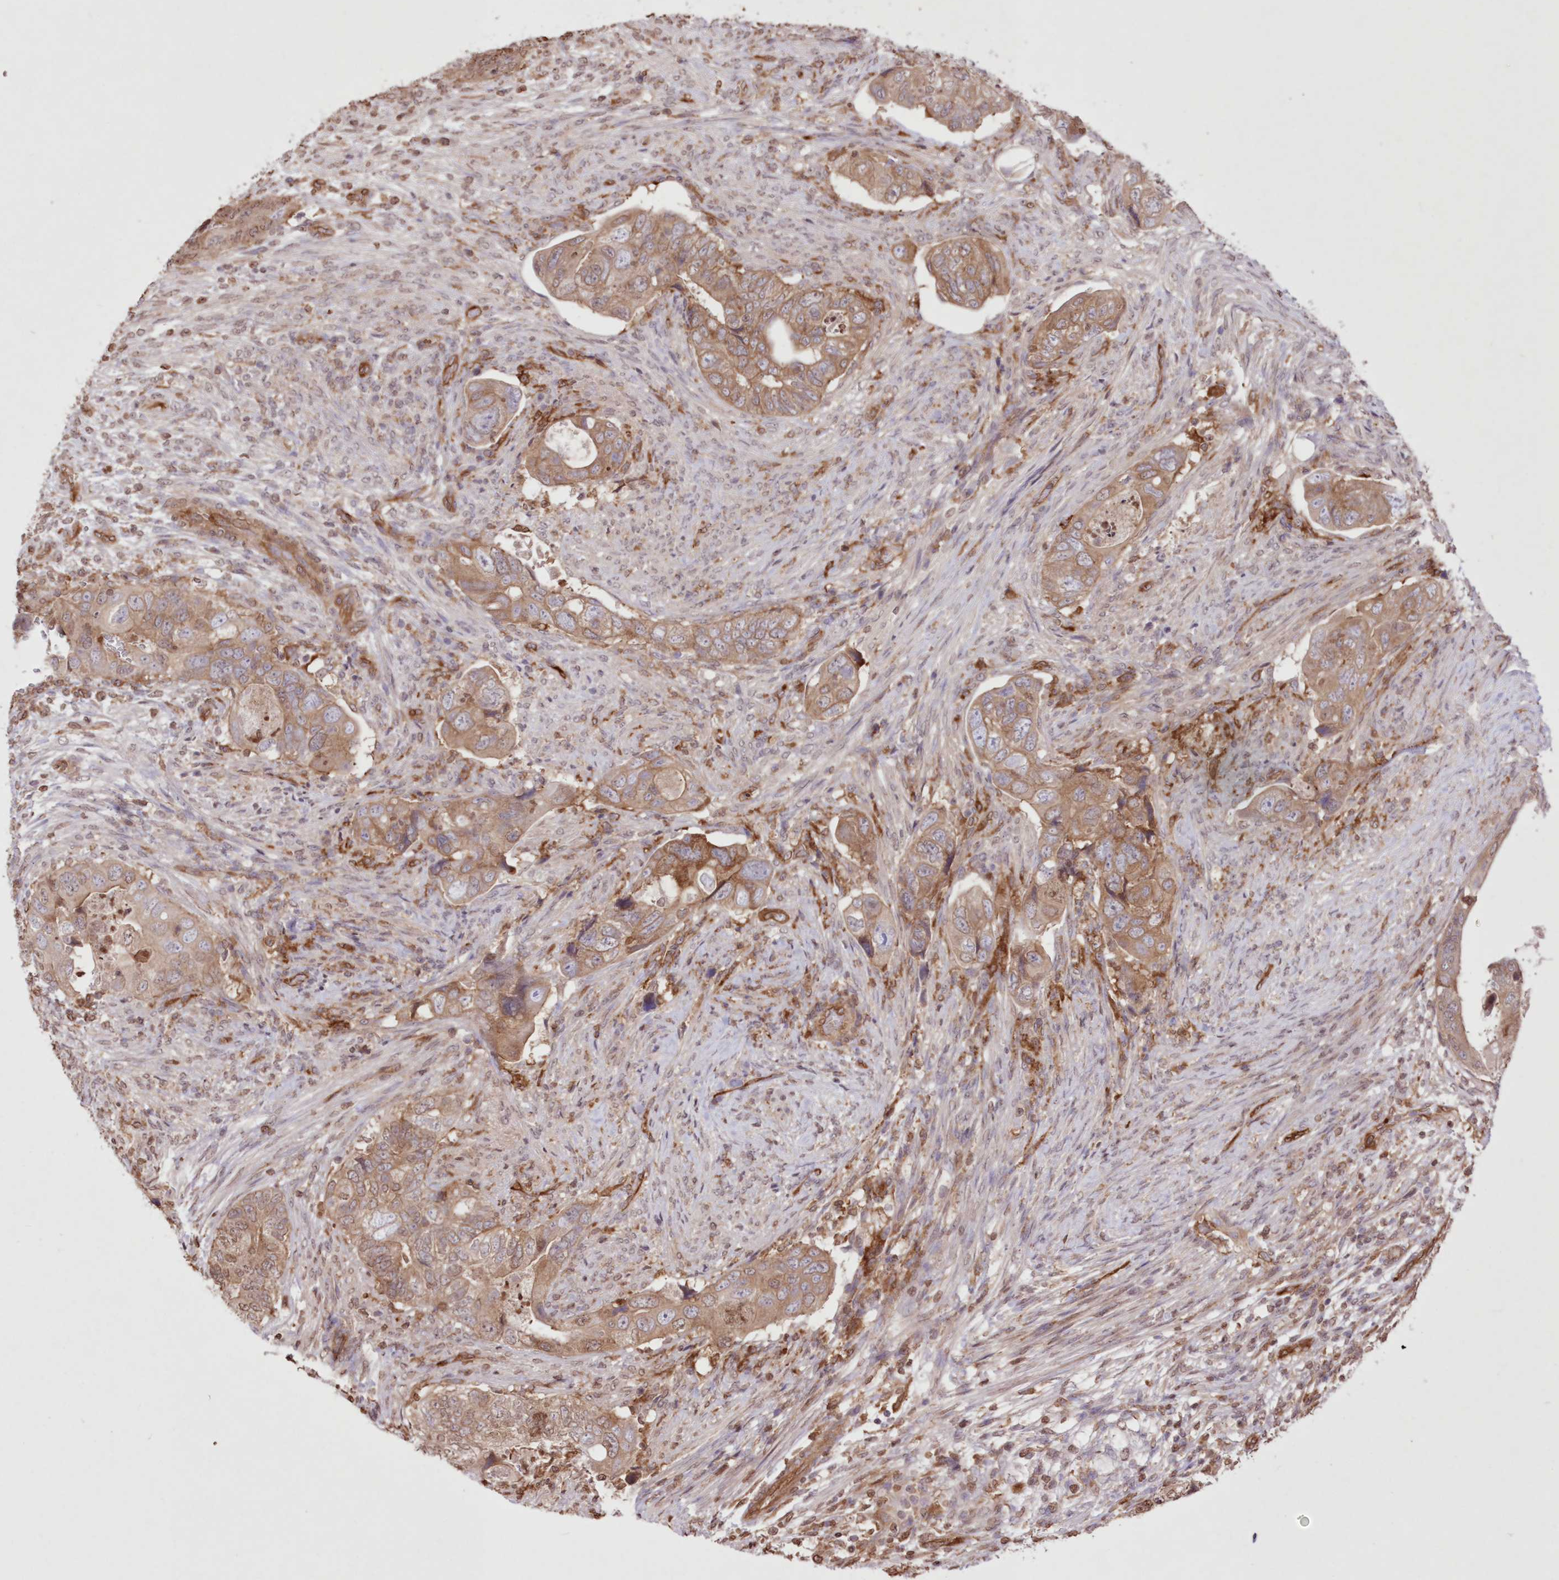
{"staining": {"intensity": "moderate", "quantity": ">75%", "location": "cytoplasmic/membranous,nuclear"}, "tissue": "colorectal cancer", "cell_type": "Tumor cells", "image_type": "cancer", "snomed": [{"axis": "morphology", "description": "Adenocarcinoma, NOS"}, {"axis": "topography", "description": "Rectum"}], "caption": "DAB (3,3'-diaminobenzidine) immunohistochemical staining of colorectal cancer (adenocarcinoma) reveals moderate cytoplasmic/membranous and nuclear protein expression in about >75% of tumor cells.", "gene": "FCHO2", "patient": {"sex": "male", "age": 63}}